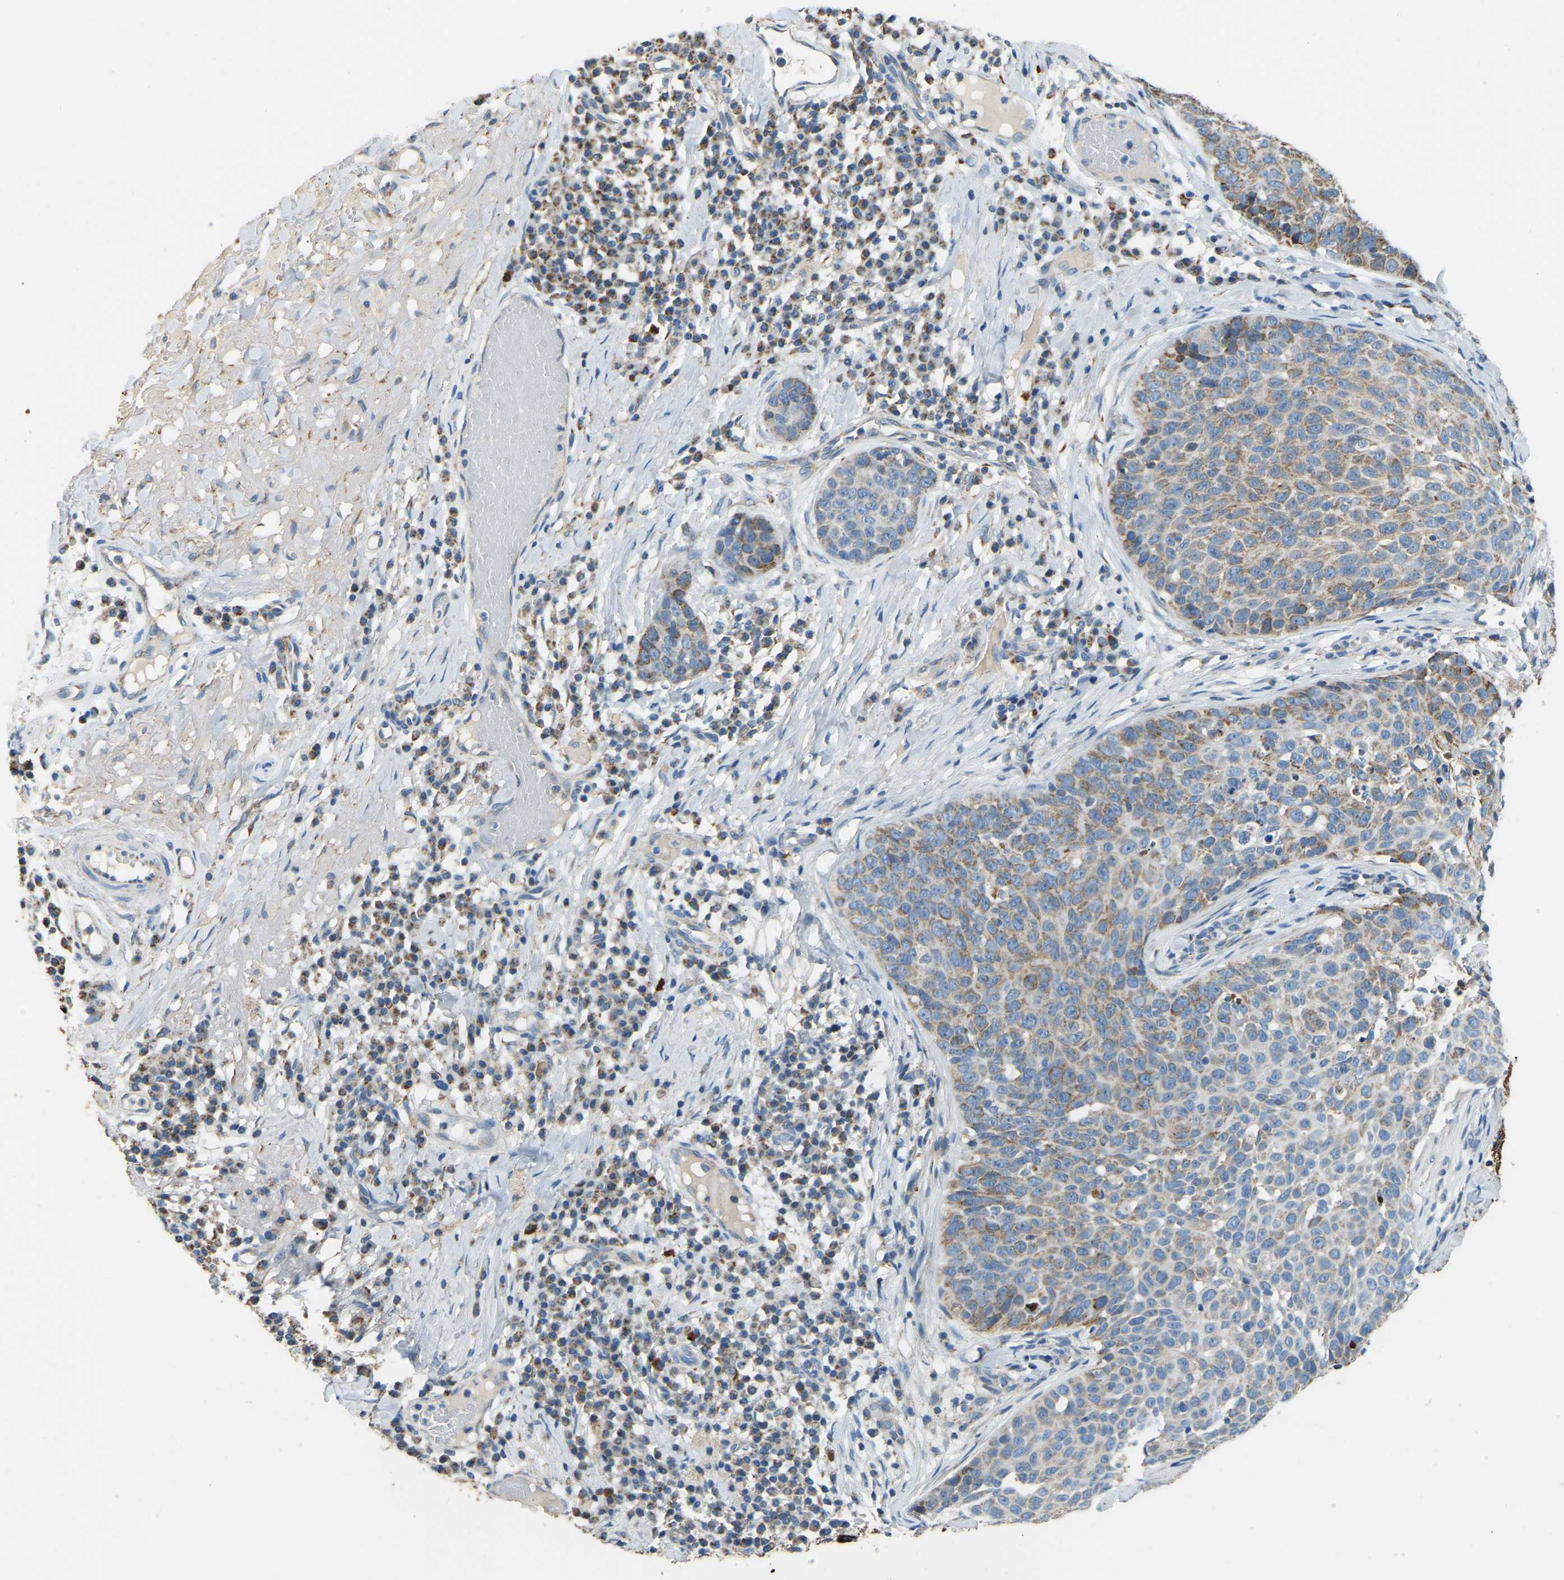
{"staining": {"intensity": "weak", "quantity": ">75%", "location": "cytoplasmic/membranous"}, "tissue": "skin cancer", "cell_type": "Tumor cells", "image_type": "cancer", "snomed": [{"axis": "morphology", "description": "Squamous cell carcinoma in situ, NOS"}, {"axis": "morphology", "description": "Squamous cell carcinoma, NOS"}, {"axis": "topography", "description": "Skin"}], "caption": "High-power microscopy captured an immunohistochemistry (IHC) micrograph of skin cancer (squamous cell carcinoma), revealing weak cytoplasmic/membranous staining in approximately >75% of tumor cells.", "gene": "ZNF200", "patient": {"sex": "male", "age": 93}}